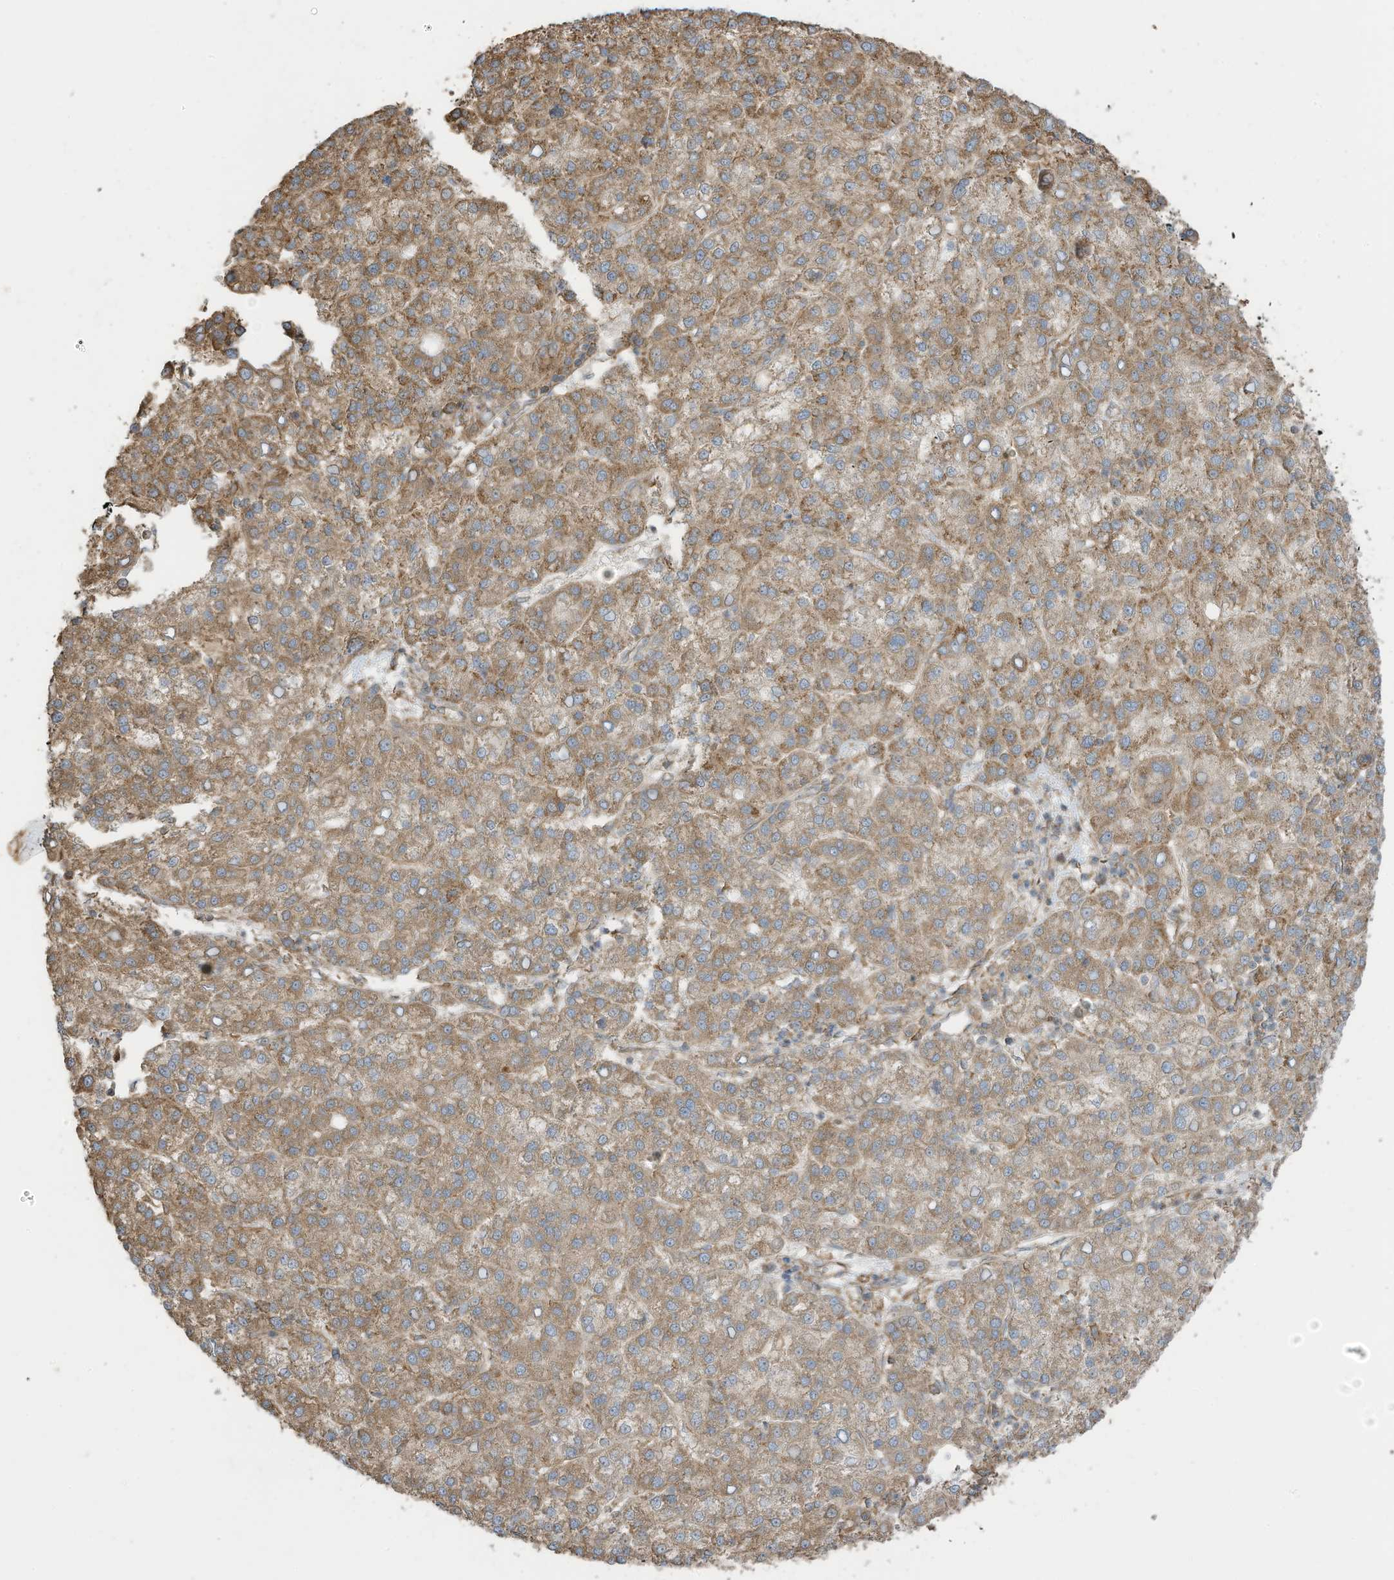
{"staining": {"intensity": "moderate", "quantity": "25%-75%", "location": "cytoplasmic/membranous"}, "tissue": "liver cancer", "cell_type": "Tumor cells", "image_type": "cancer", "snomed": [{"axis": "morphology", "description": "Carcinoma, Hepatocellular, NOS"}, {"axis": "topography", "description": "Liver"}], "caption": "There is medium levels of moderate cytoplasmic/membranous positivity in tumor cells of liver cancer, as demonstrated by immunohistochemical staining (brown color).", "gene": "CGAS", "patient": {"sex": "female", "age": 58}}